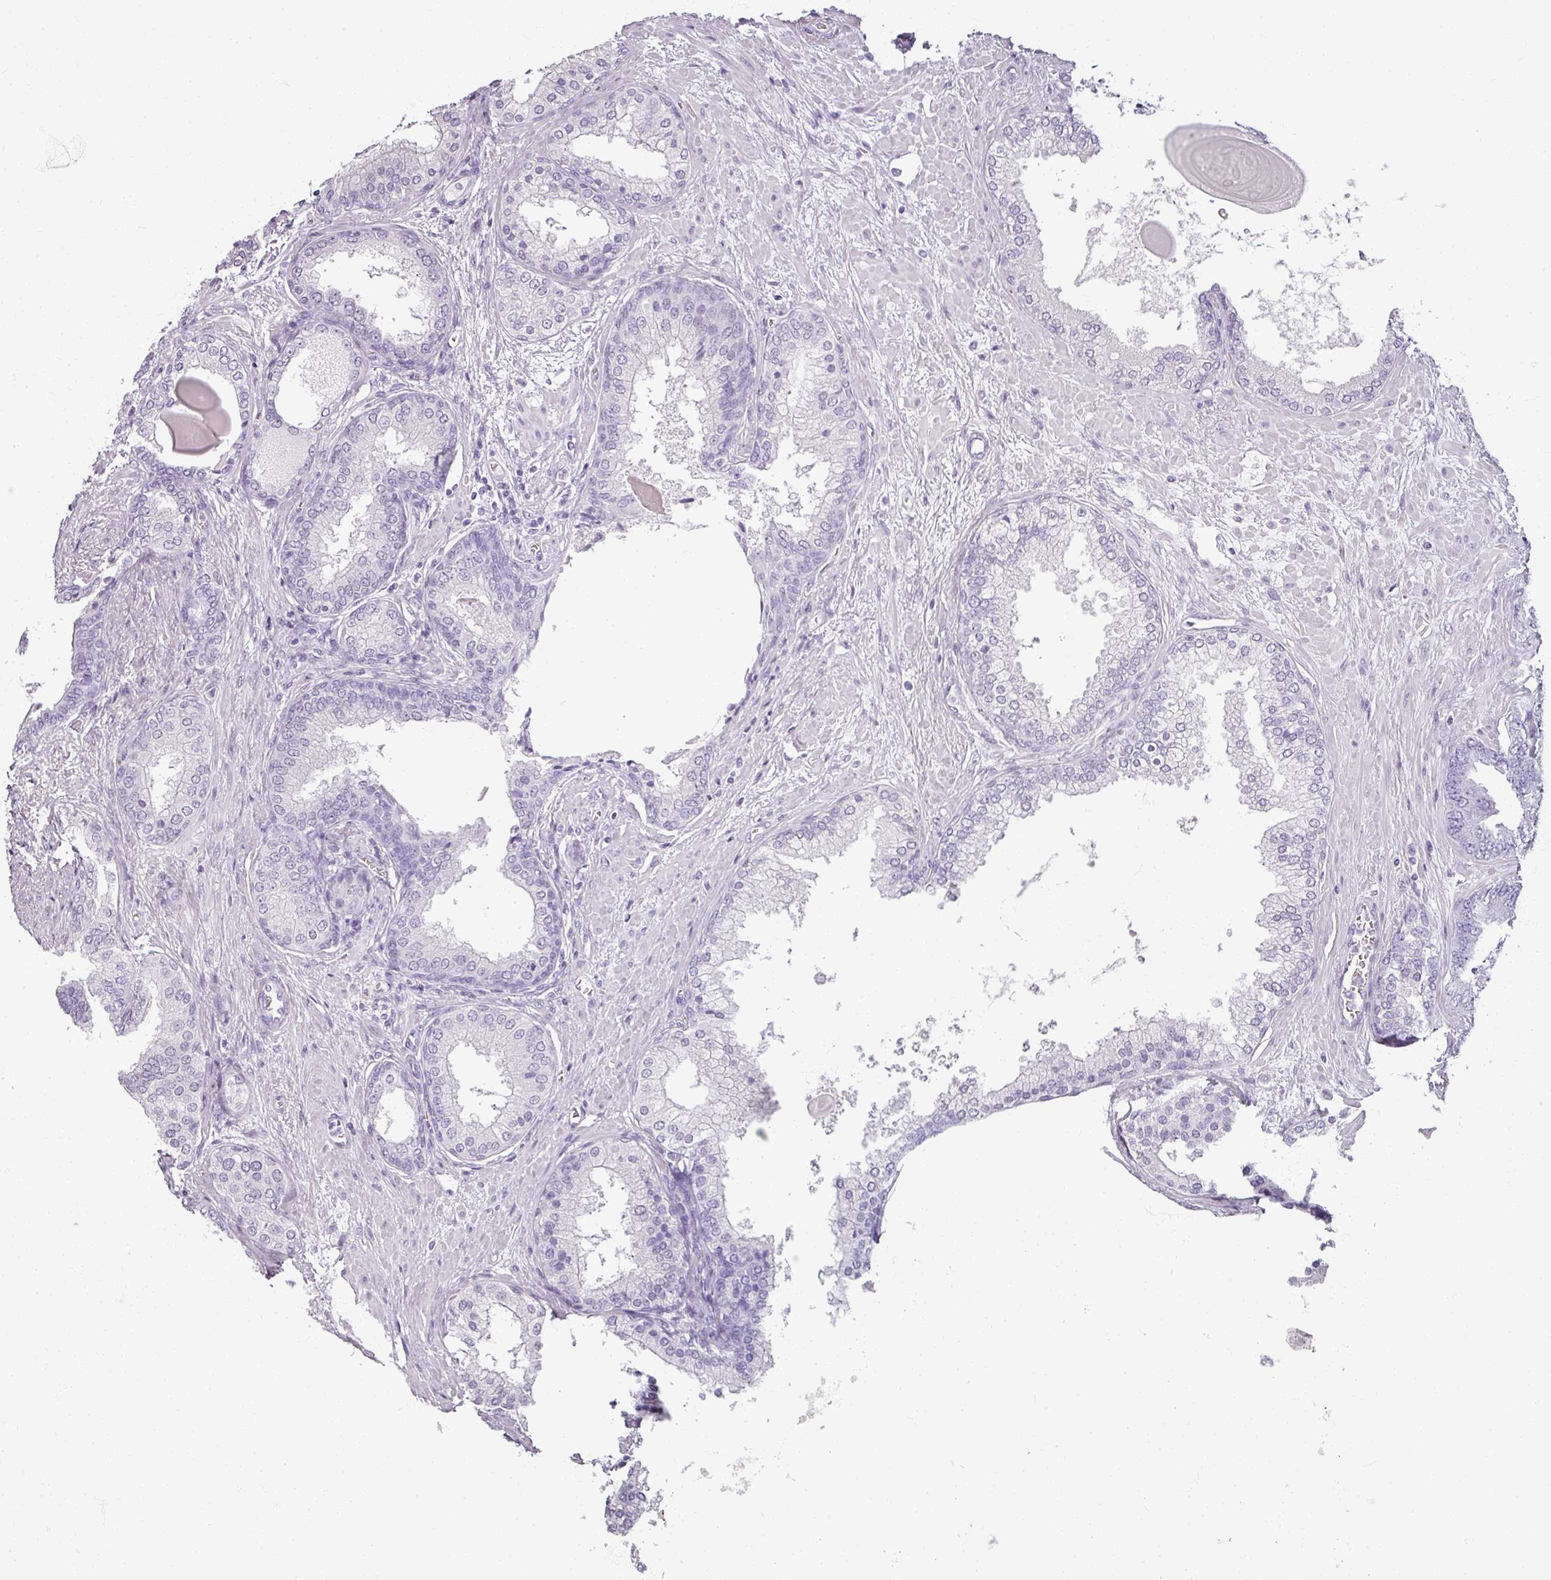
{"staining": {"intensity": "negative", "quantity": "none", "location": "none"}, "tissue": "prostate cancer", "cell_type": "Tumor cells", "image_type": "cancer", "snomed": [{"axis": "morphology", "description": "Adenocarcinoma, High grade"}, {"axis": "topography", "description": "Prostate"}], "caption": "Immunohistochemistry of prostate cancer (high-grade adenocarcinoma) demonstrates no expression in tumor cells.", "gene": "REG3G", "patient": {"sex": "male", "age": 63}}